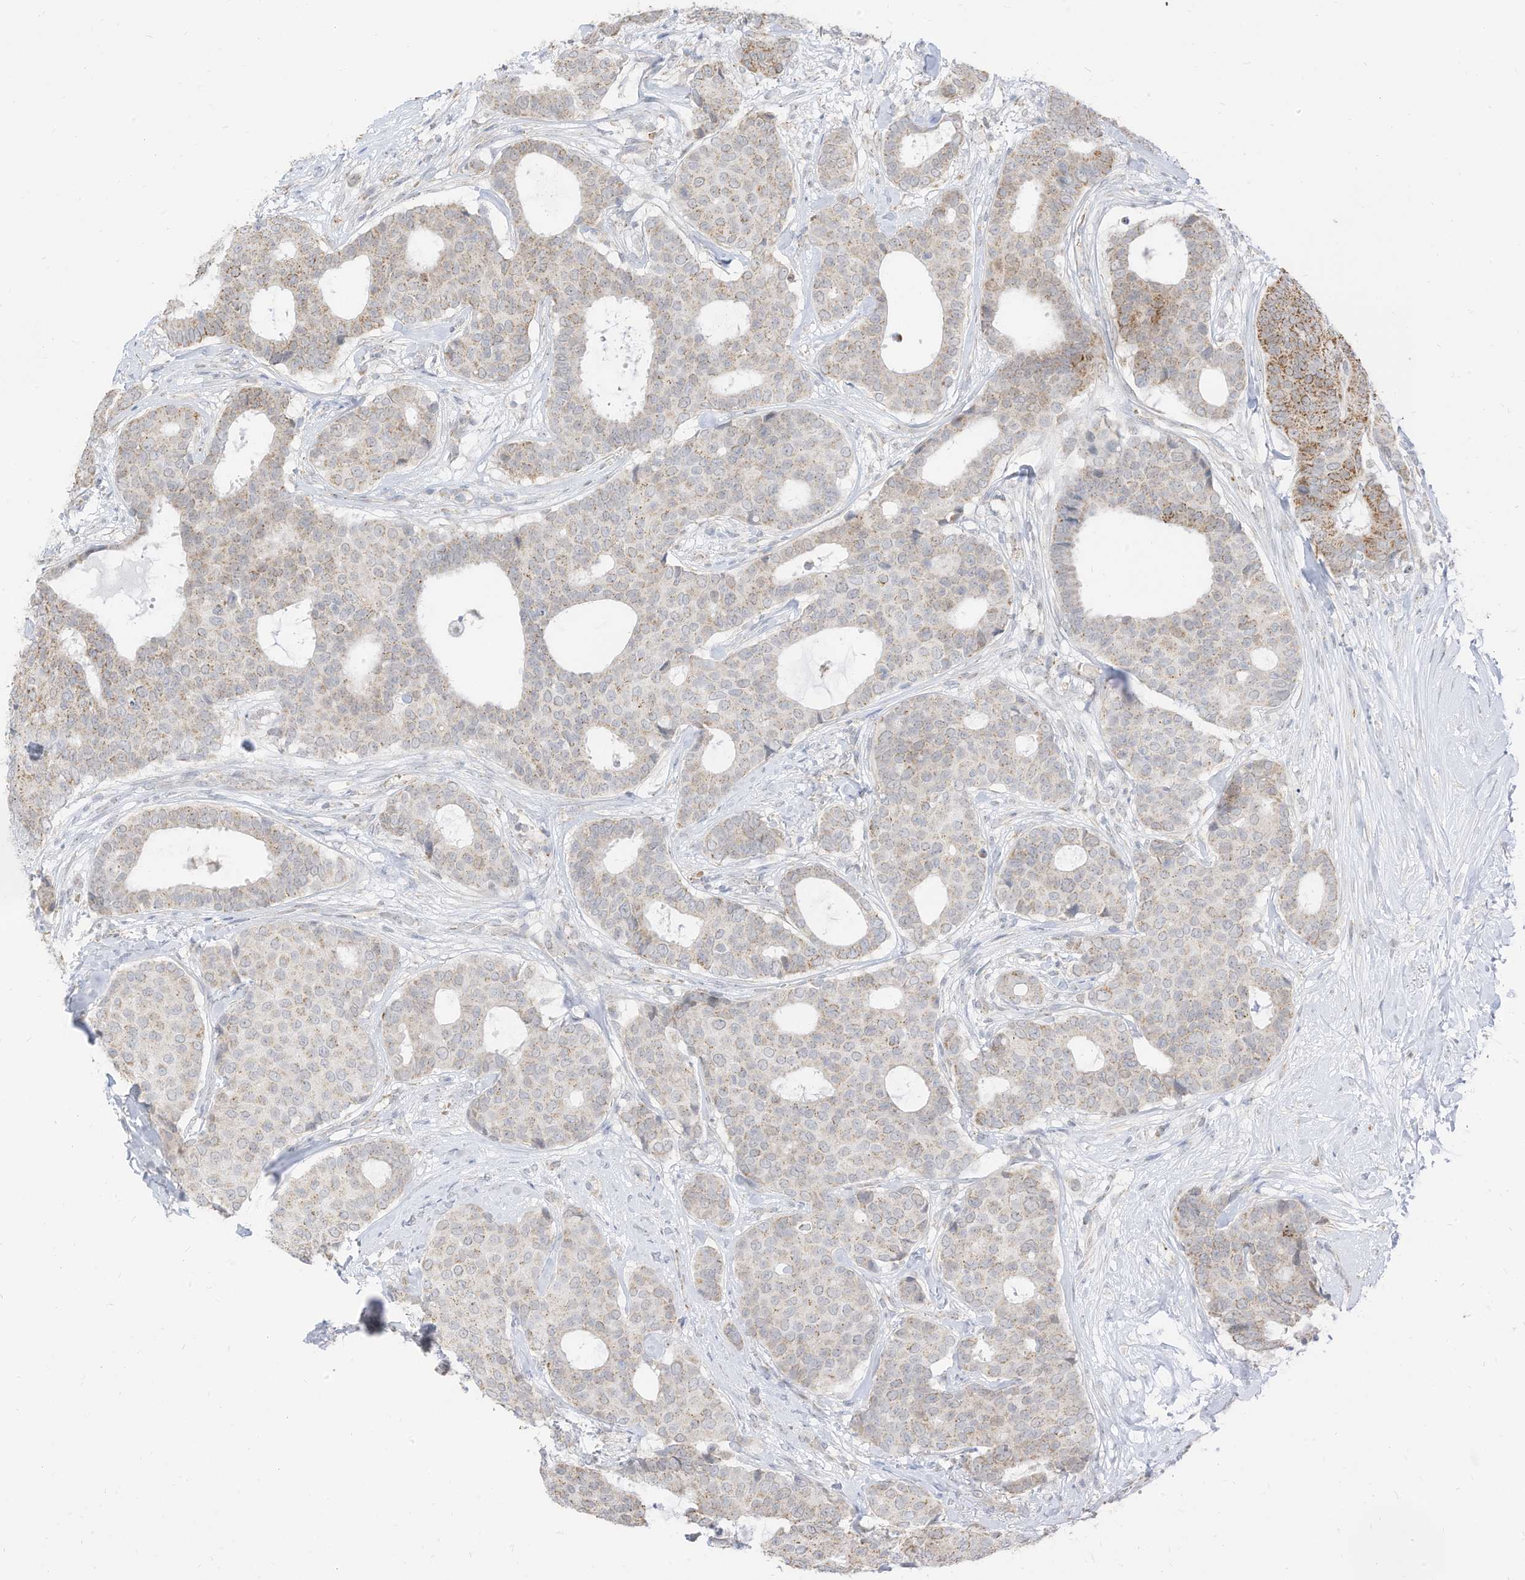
{"staining": {"intensity": "weak", "quantity": "25%-75%", "location": "cytoplasmic/membranous"}, "tissue": "breast cancer", "cell_type": "Tumor cells", "image_type": "cancer", "snomed": [{"axis": "morphology", "description": "Duct carcinoma"}, {"axis": "topography", "description": "Breast"}], "caption": "Weak cytoplasmic/membranous positivity is appreciated in about 25%-75% of tumor cells in breast cancer.", "gene": "MTUS2", "patient": {"sex": "female", "age": 75}}